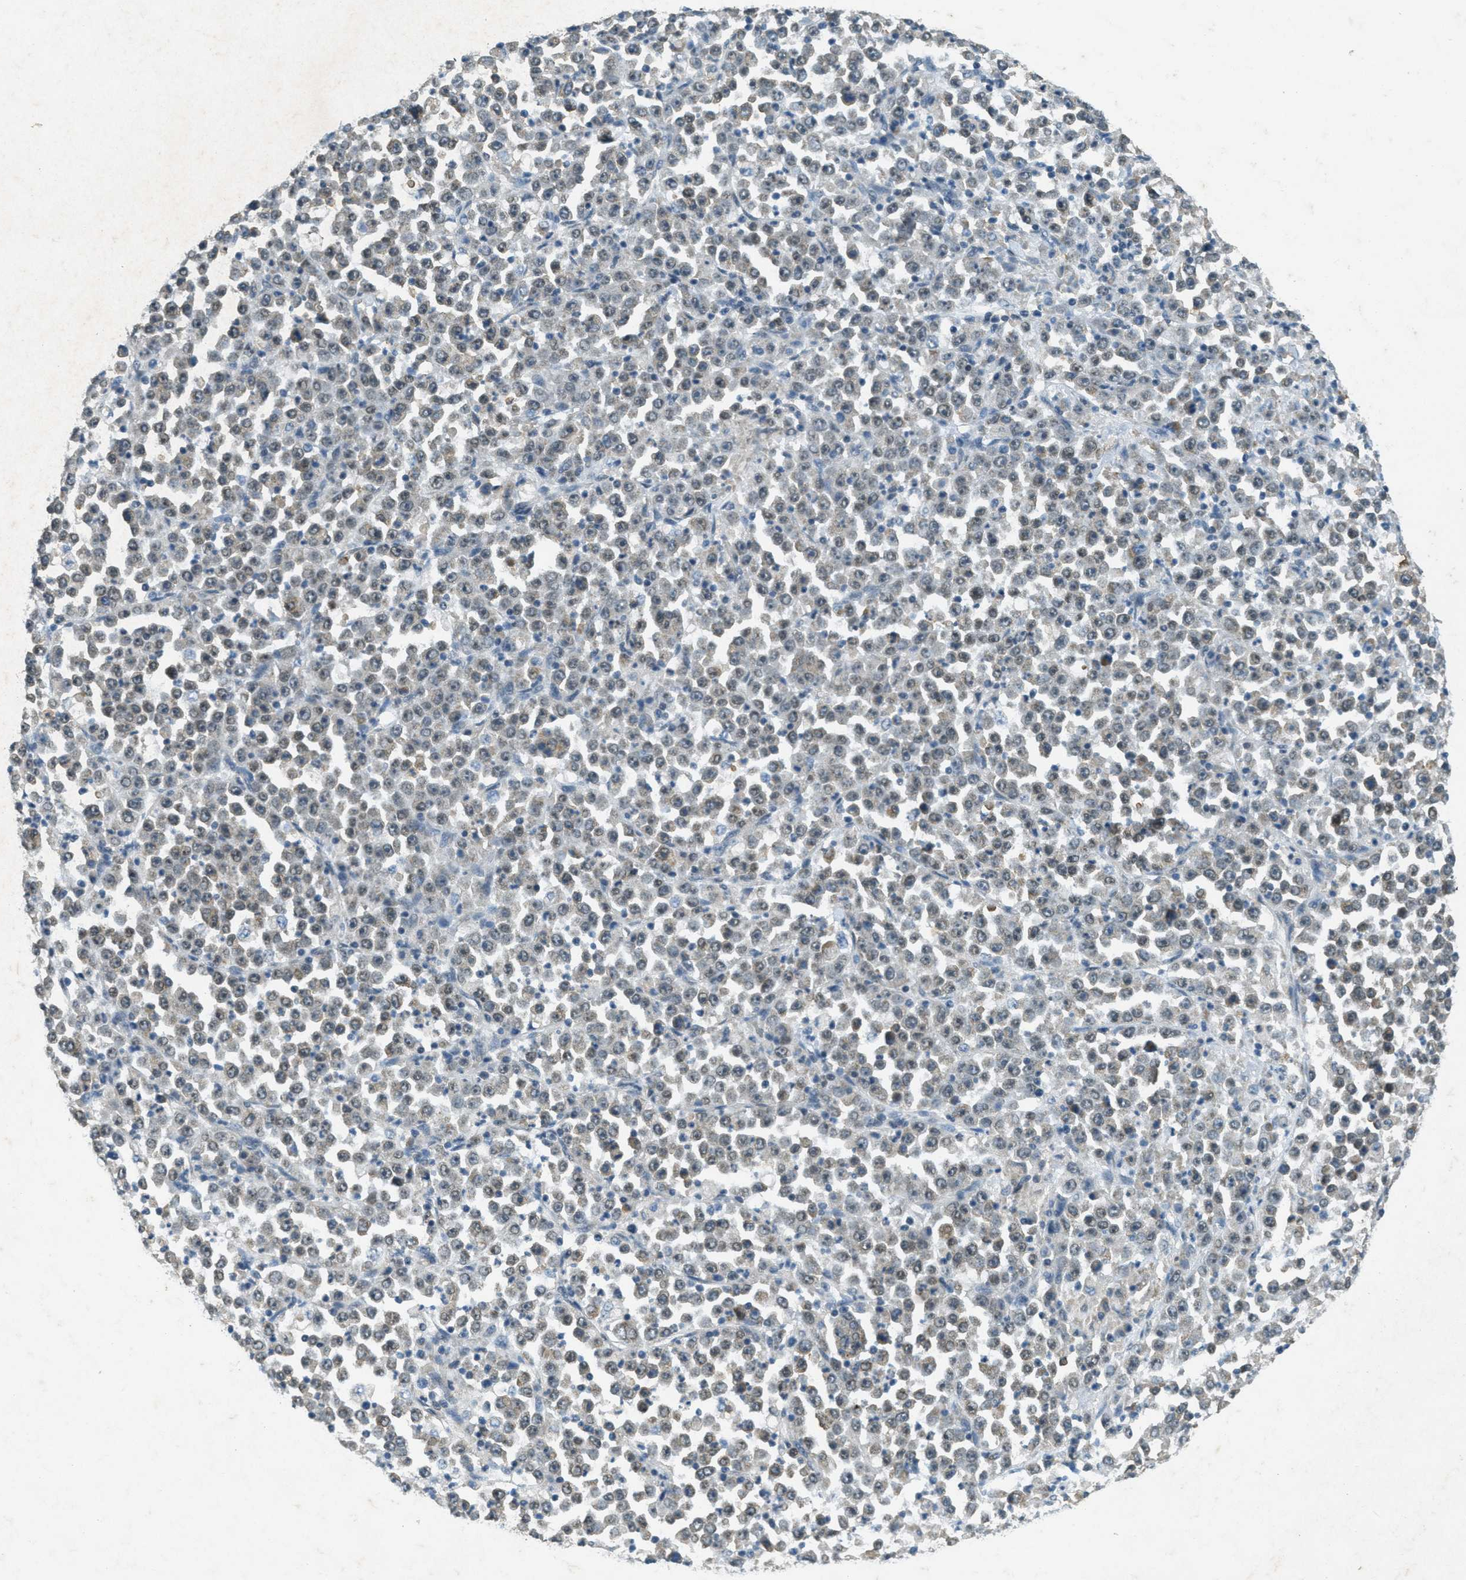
{"staining": {"intensity": "weak", "quantity": "25%-75%", "location": "nuclear"}, "tissue": "stomach cancer", "cell_type": "Tumor cells", "image_type": "cancer", "snomed": [{"axis": "morphology", "description": "Normal tissue, NOS"}, {"axis": "morphology", "description": "Adenocarcinoma, NOS"}, {"axis": "topography", "description": "Stomach, upper"}, {"axis": "topography", "description": "Stomach"}], "caption": "Stomach cancer (adenocarcinoma) tissue reveals weak nuclear staining in about 25%-75% of tumor cells (brown staining indicates protein expression, while blue staining denotes nuclei).", "gene": "TCF20", "patient": {"sex": "male", "age": 59}}